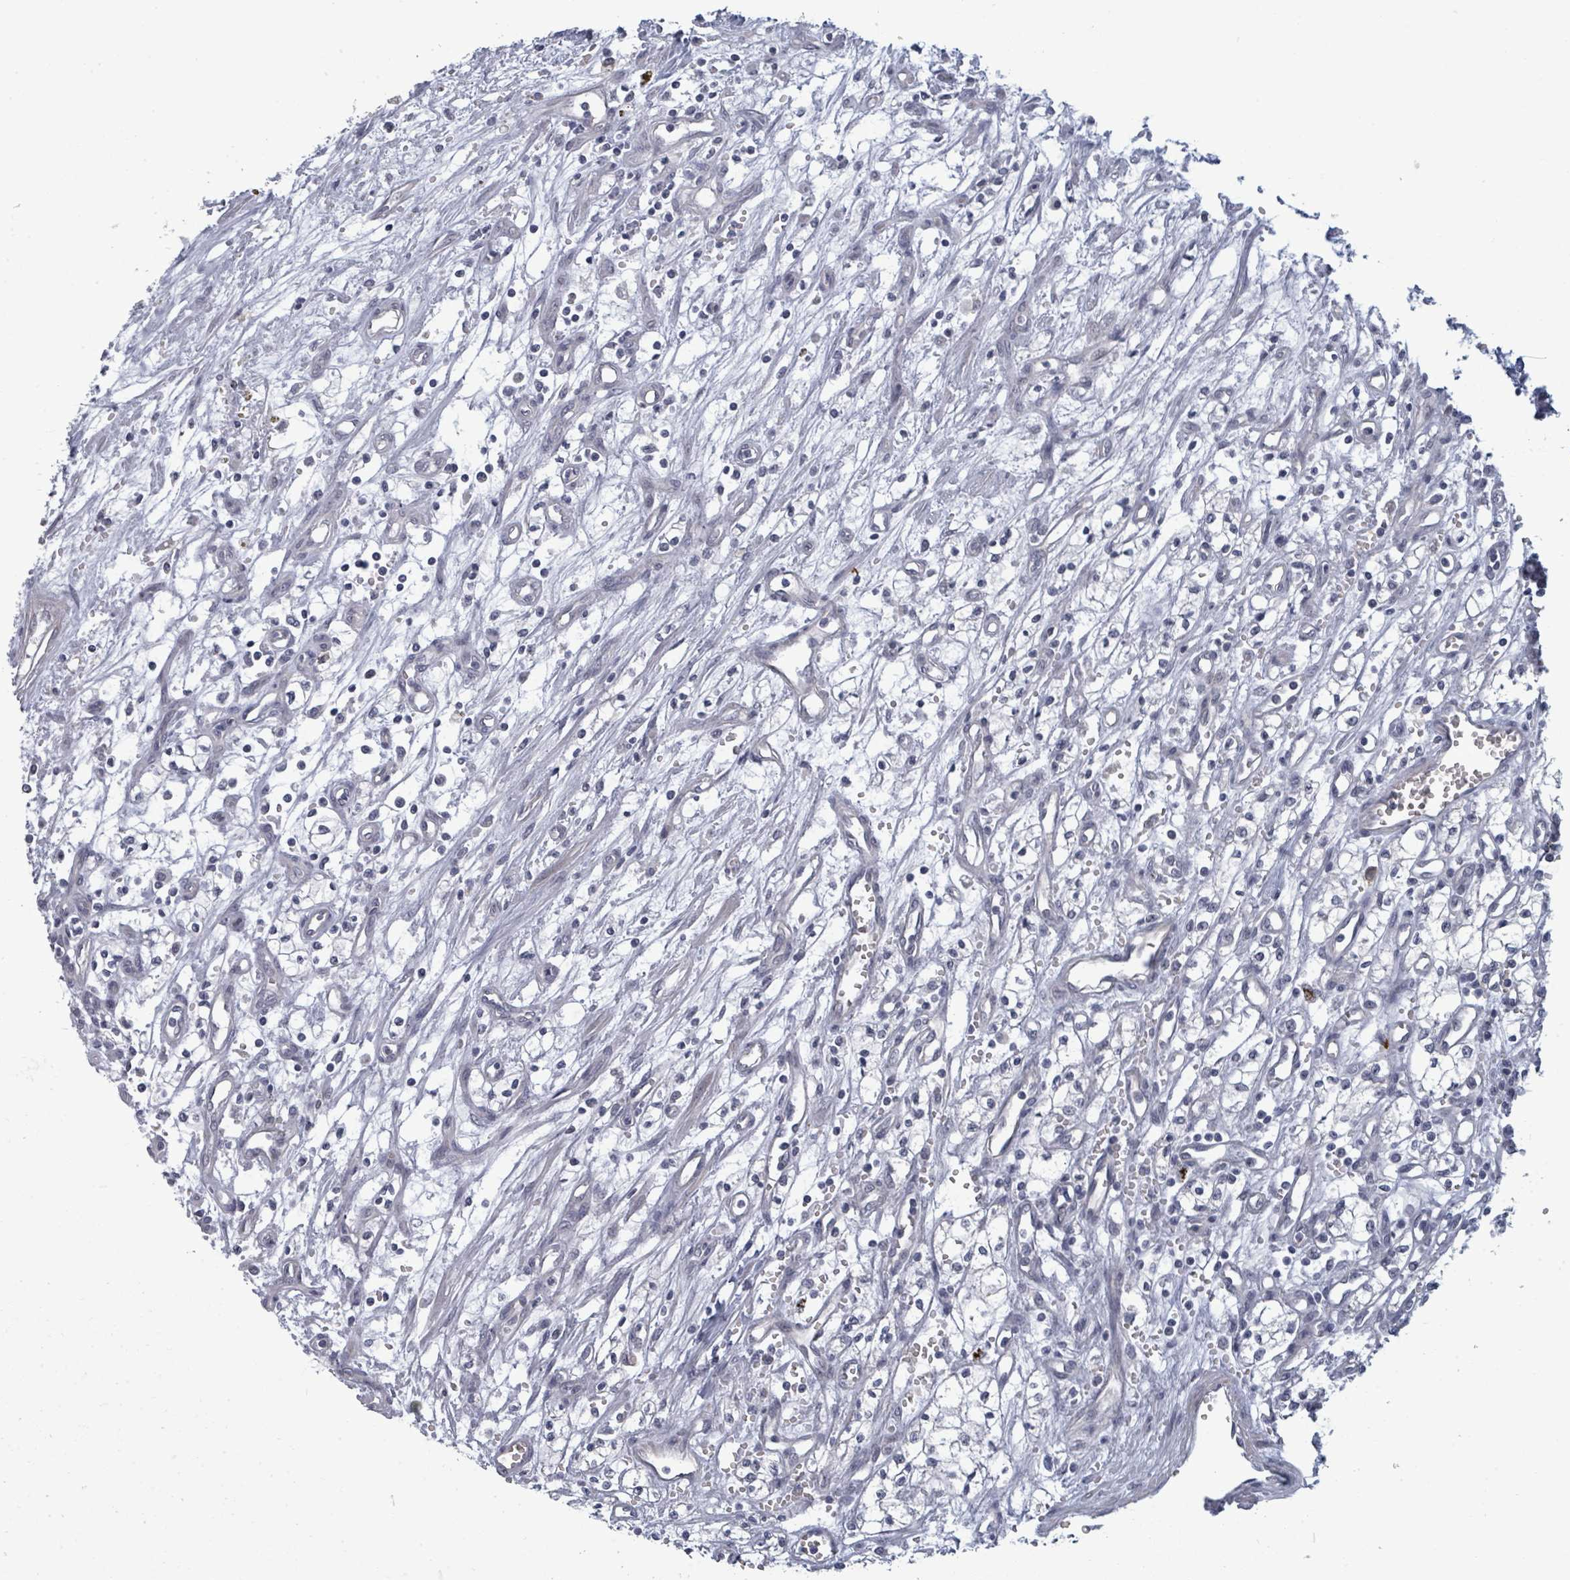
{"staining": {"intensity": "negative", "quantity": "none", "location": "none"}, "tissue": "renal cancer", "cell_type": "Tumor cells", "image_type": "cancer", "snomed": [{"axis": "morphology", "description": "Adenocarcinoma, NOS"}, {"axis": "topography", "description": "Kidney"}], "caption": "Tumor cells show no significant protein staining in renal cancer (adenocarcinoma).", "gene": "ASB12", "patient": {"sex": "male", "age": 59}}